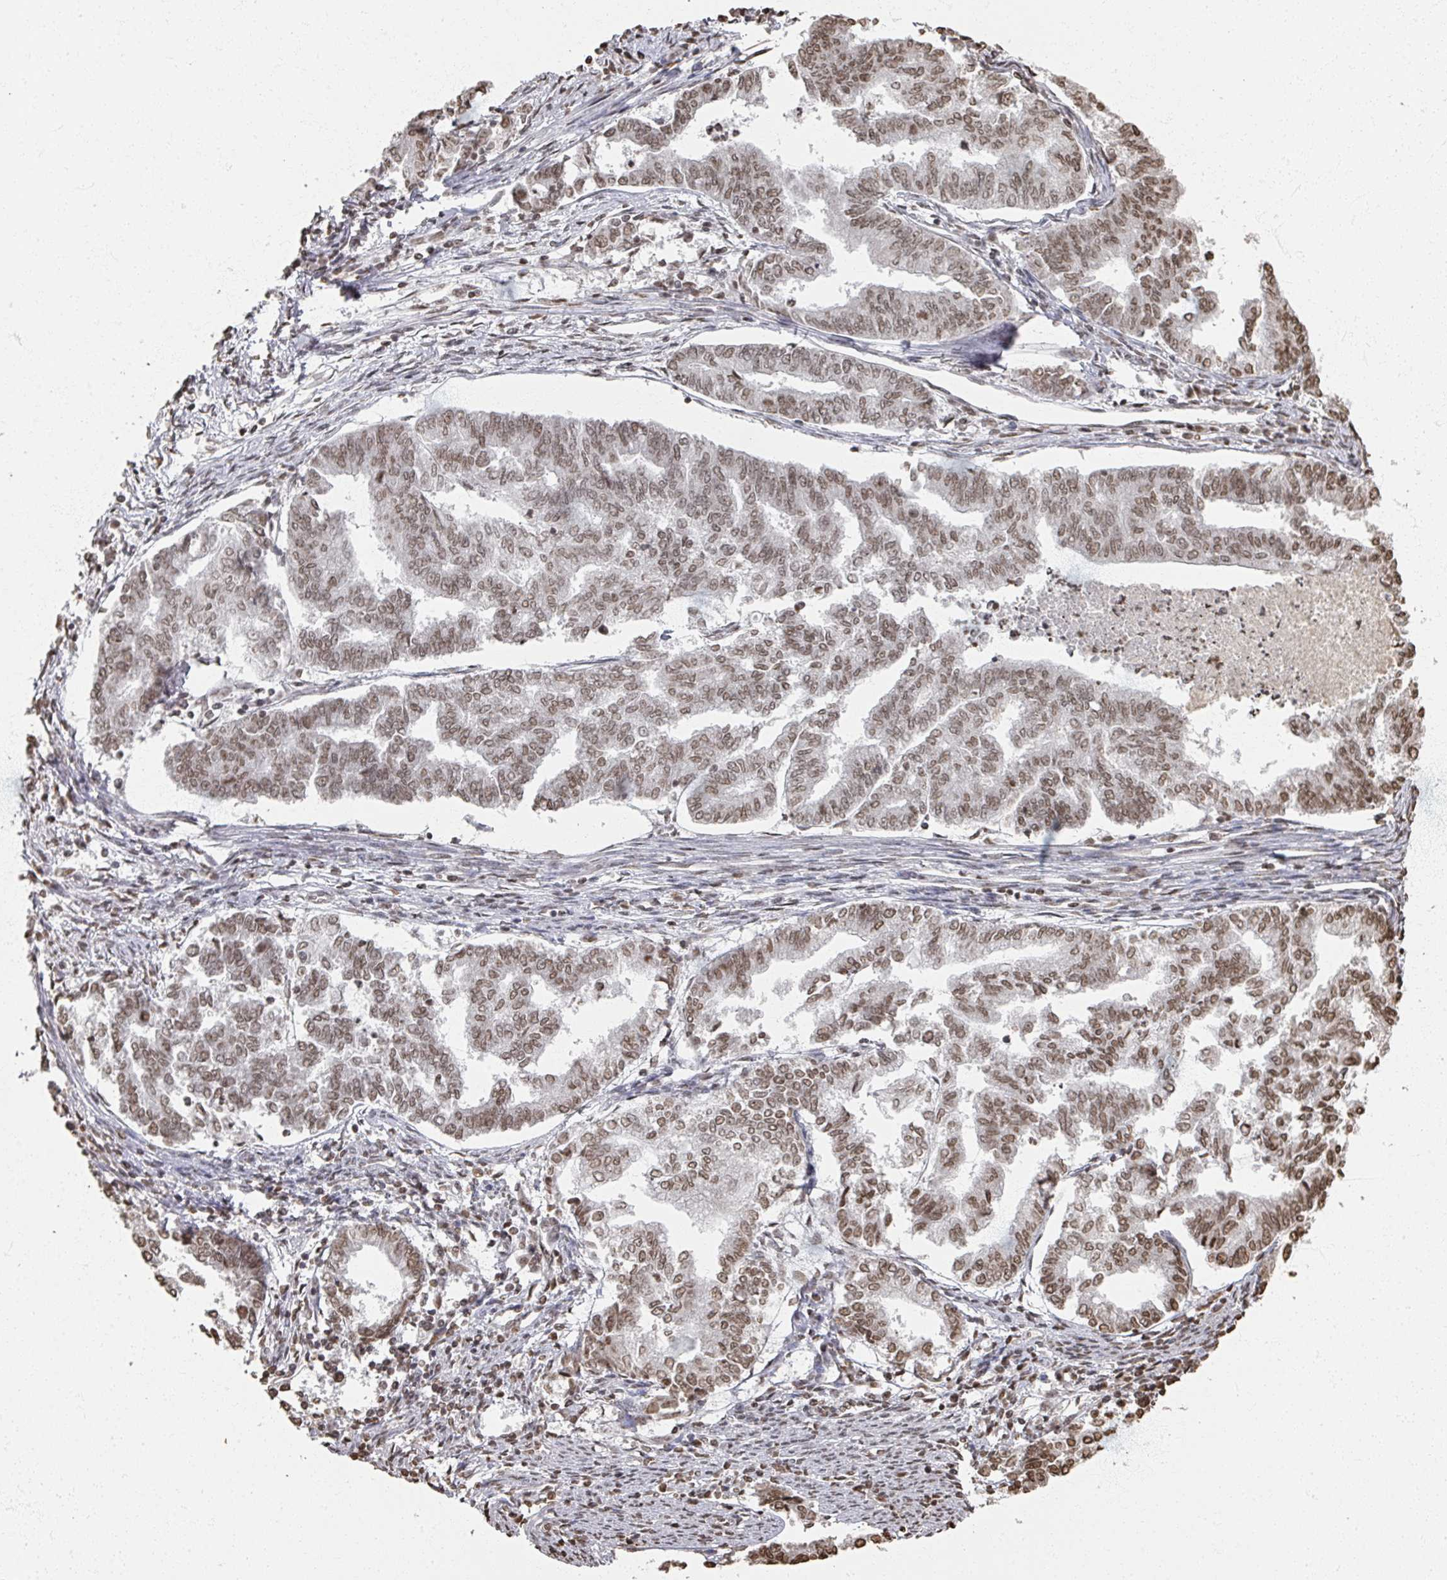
{"staining": {"intensity": "moderate", "quantity": ">75%", "location": "nuclear"}, "tissue": "endometrial cancer", "cell_type": "Tumor cells", "image_type": "cancer", "snomed": [{"axis": "morphology", "description": "Adenocarcinoma, NOS"}, {"axis": "topography", "description": "Endometrium"}], "caption": "Protein staining shows moderate nuclear positivity in about >75% of tumor cells in endometrial cancer.", "gene": "DCUN1D5", "patient": {"sex": "female", "age": 79}}